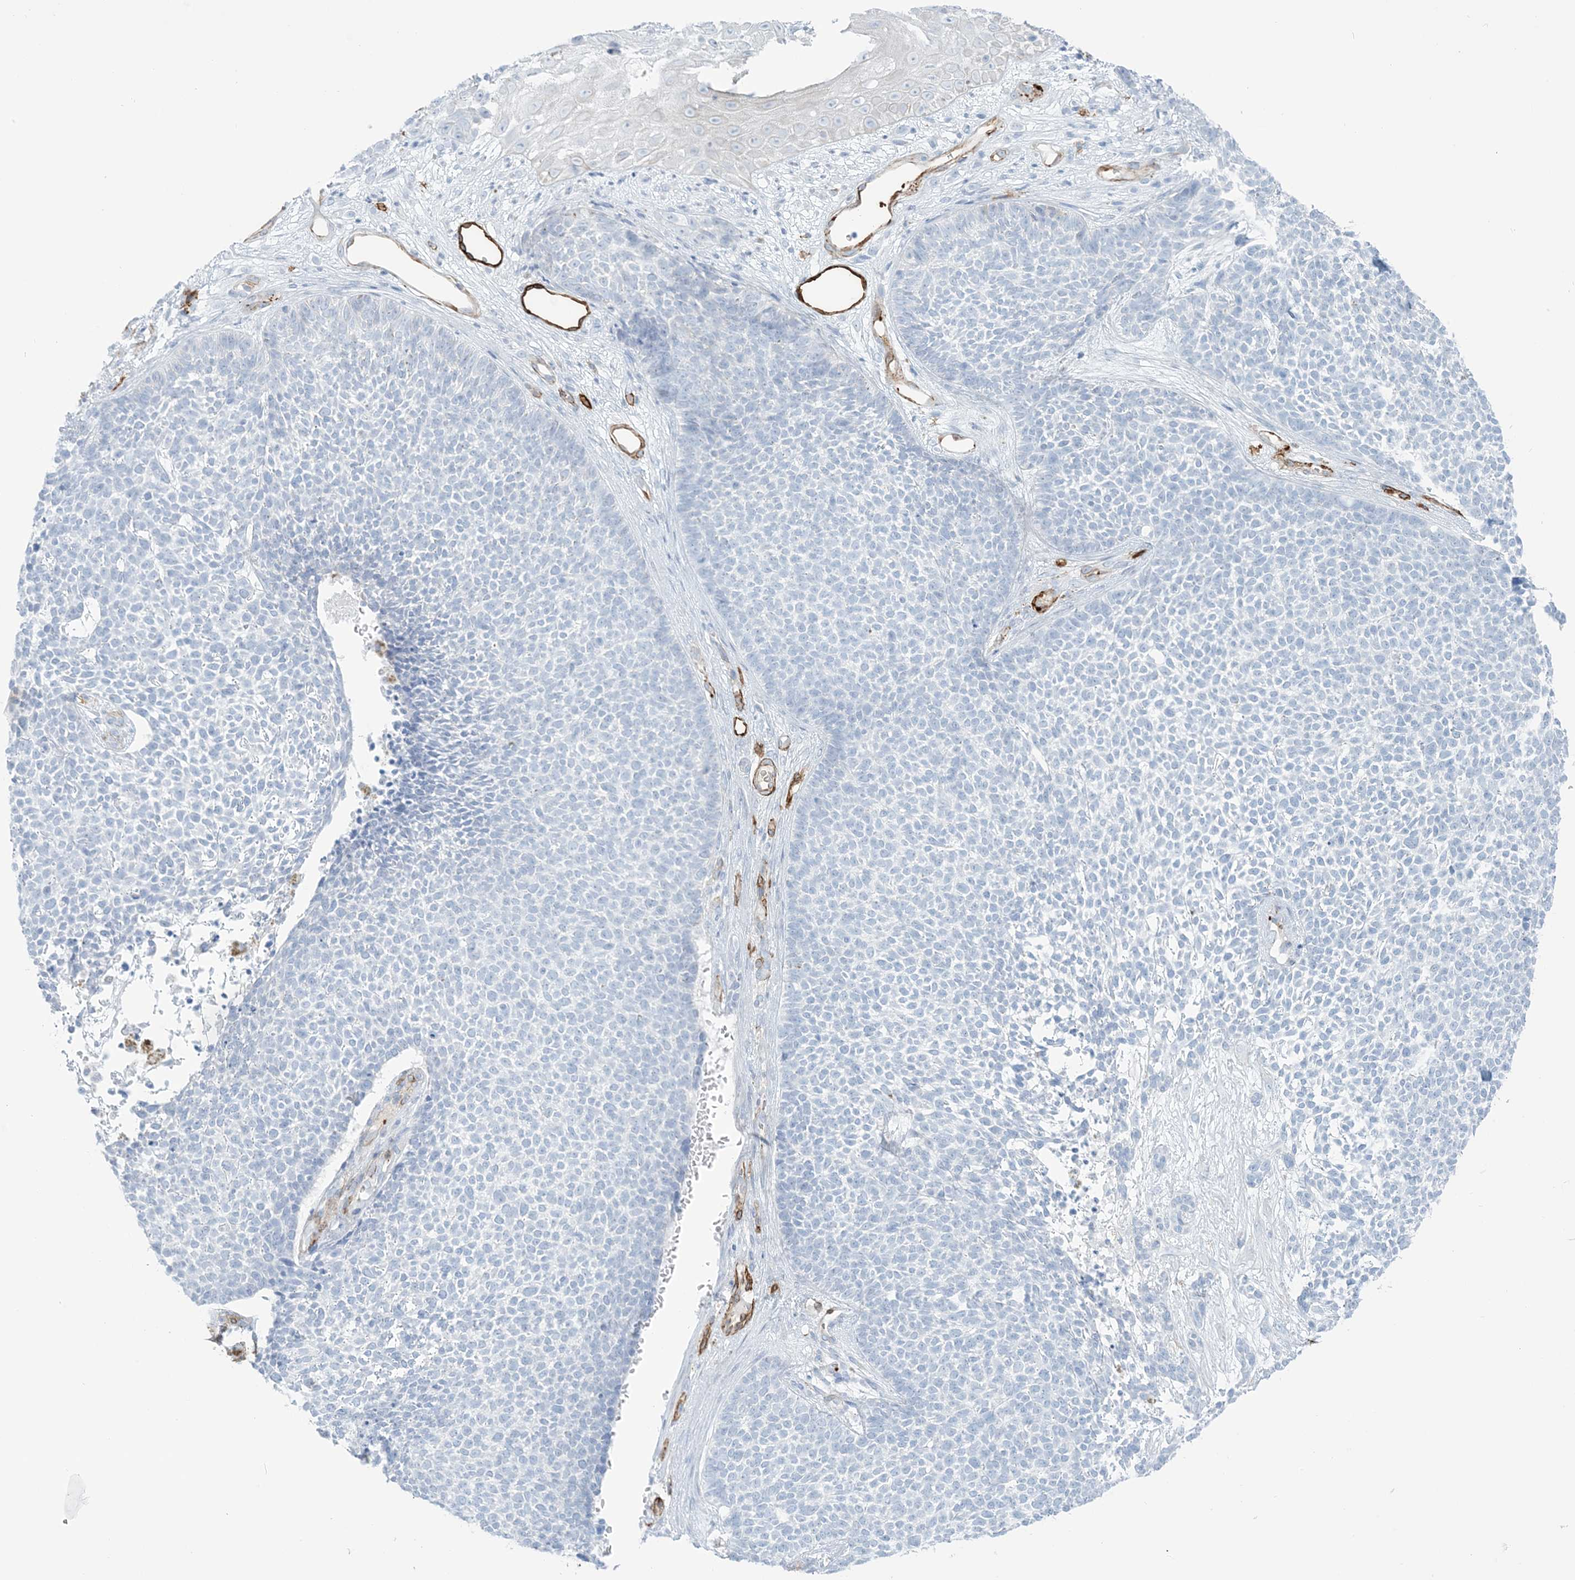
{"staining": {"intensity": "negative", "quantity": "none", "location": "none"}, "tissue": "skin cancer", "cell_type": "Tumor cells", "image_type": "cancer", "snomed": [{"axis": "morphology", "description": "Basal cell carcinoma"}, {"axis": "topography", "description": "Skin"}], "caption": "Protein analysis of skin cancer (basal cell carcinoma) exhibits no significant positivity in tumor cells.", "gene": "EPS8L3", "patient": {"sex": "female", "age": 84}}